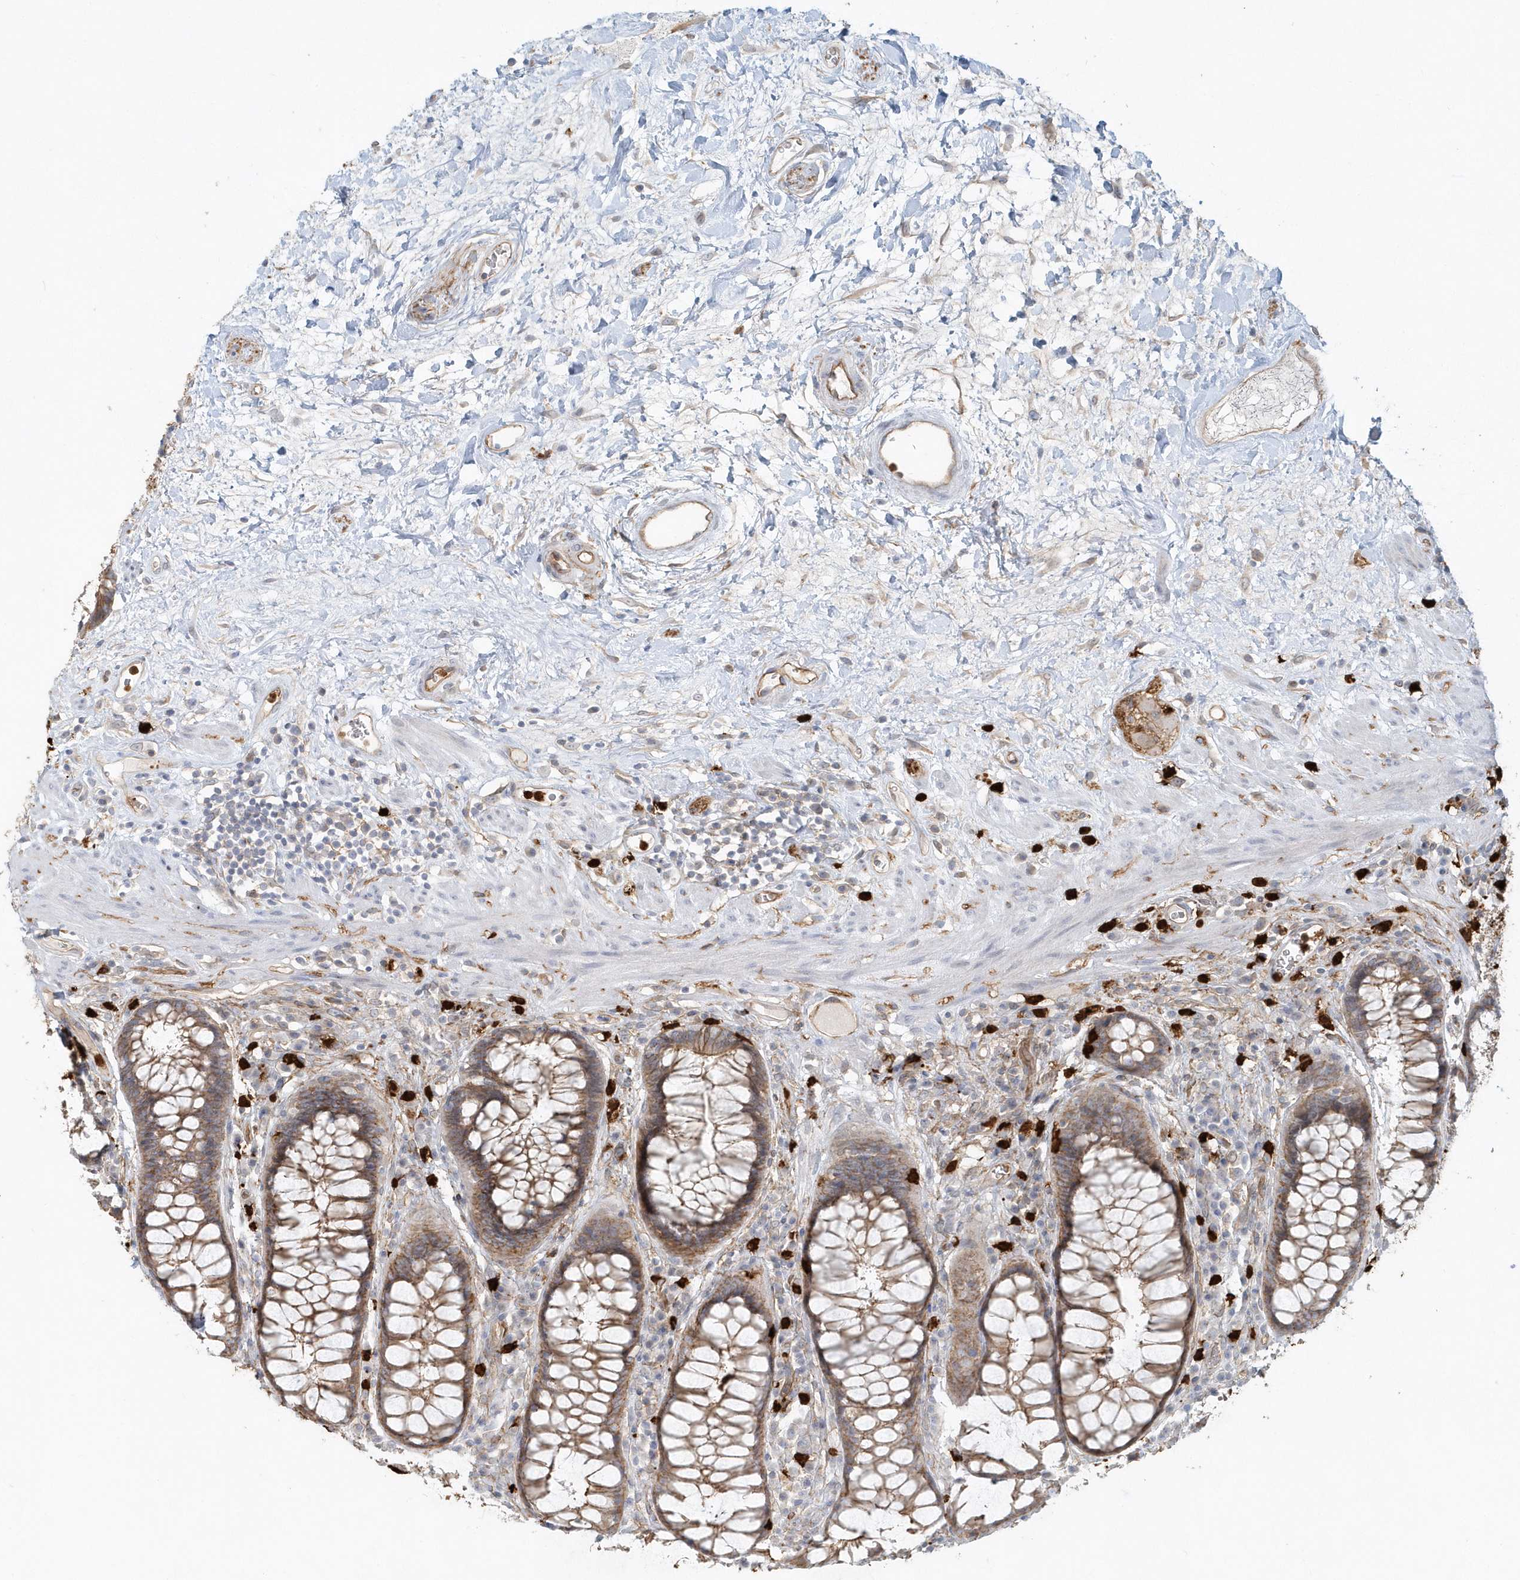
{"staining": {"intensity": "moderate", "quantity": ">75%", "location": "cytoplasmic/membranous"}, "tissue": "rectum", "cell_type": "Glandular cells", "image_type": "normal", "snomed": [{"axis": "morphology", "description": "Normal tissue, NOS"}, {"axis": "topography", "description": "Rectum"}], "caption": "This is an image of immunohistochemistry (IHC) staining of normal rectum, which shows moderate staining in the cytoplasmic/membranous of glandular cells.", "gene": "DNAH1", "patient": {"sex": "male", "age": 64}}